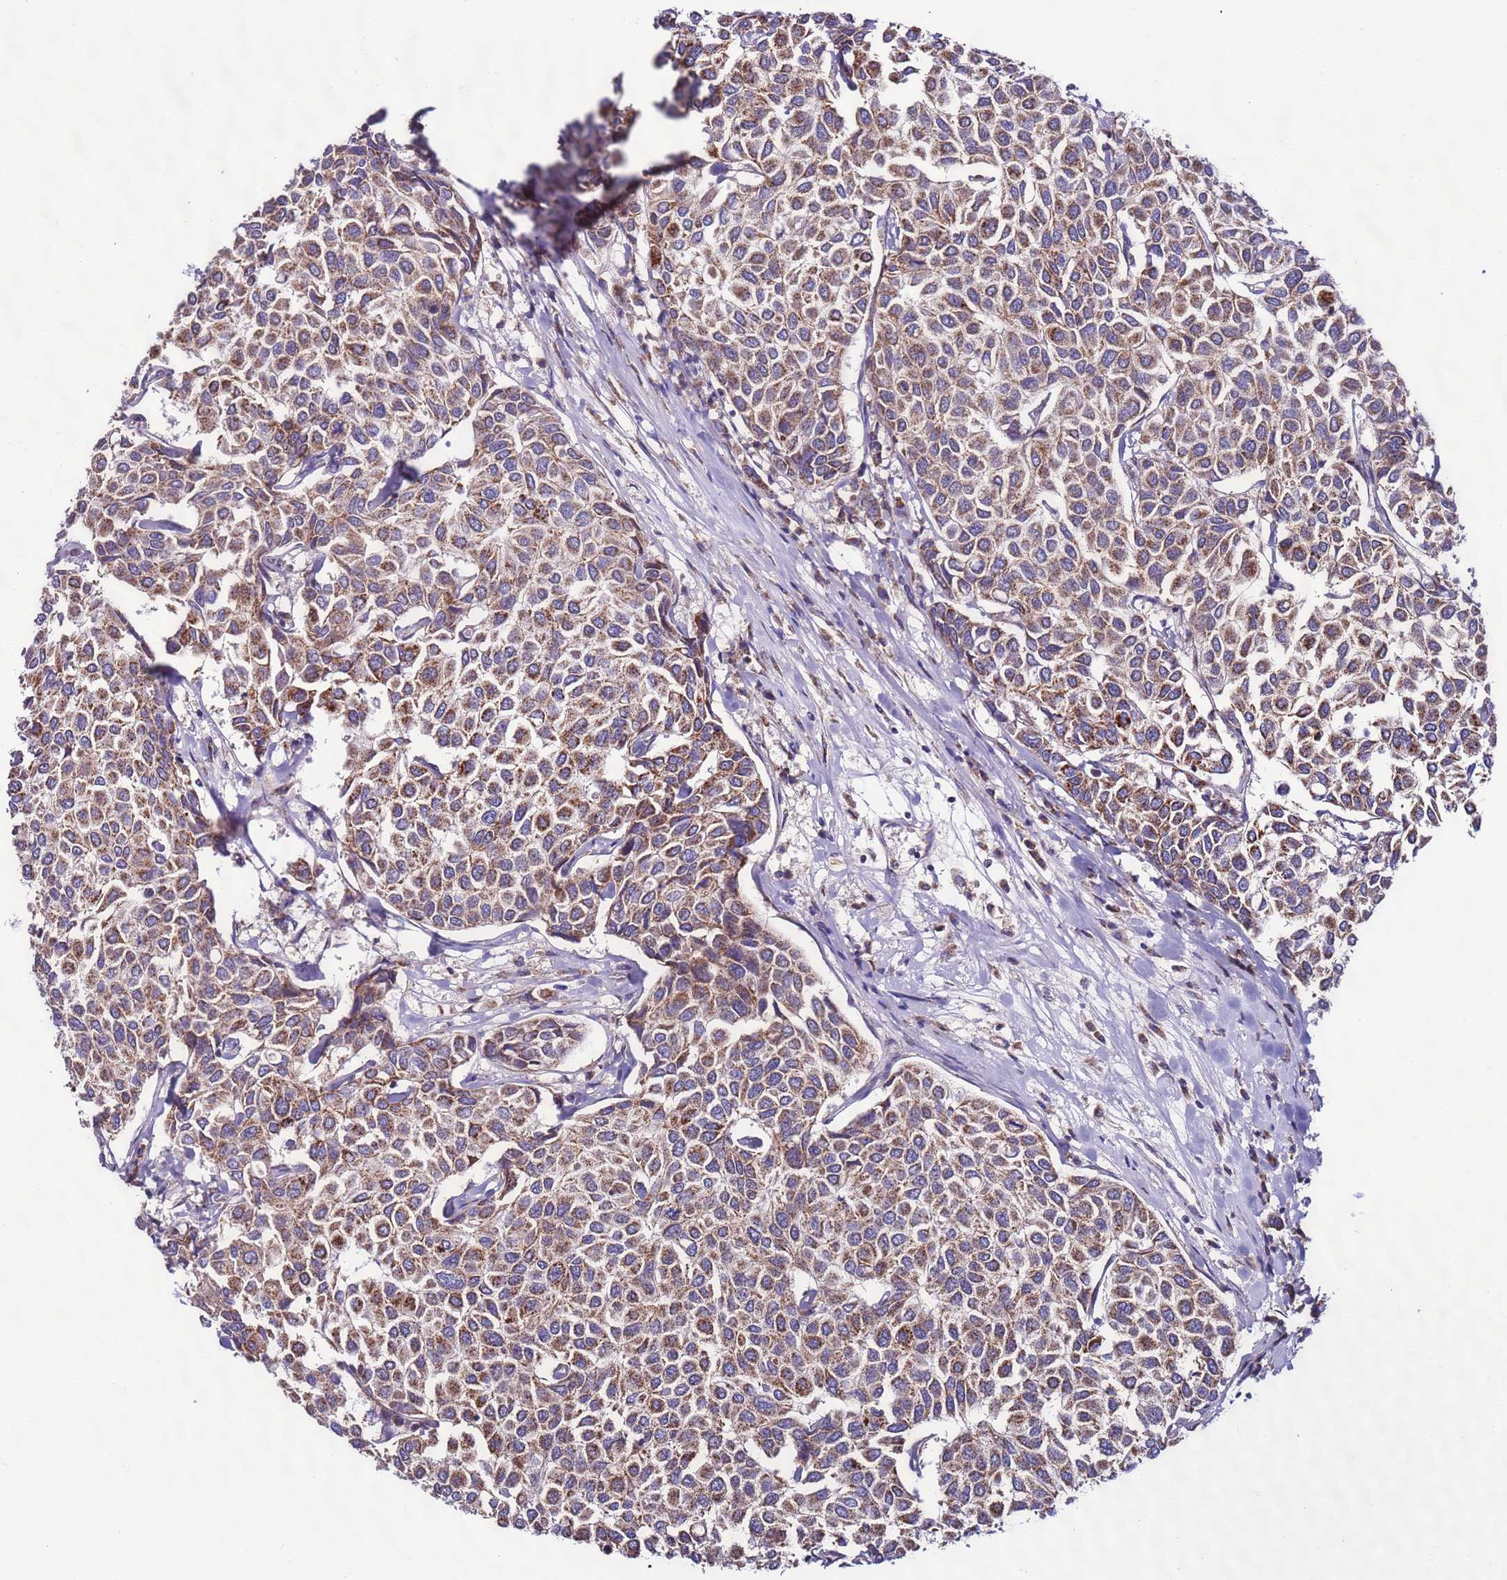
{"staining": {"intensity": "moderate", "quantity": ">75%", "location": "cytoplasmic/membranous"}, "tissue": "breast cancer", "cell_type": "Tumor cells", "image_type": "cancer", "snomed": [{"axis": "morphology", "description": "Duct carcinoma"}, {"axis": "topography", "description": "Breast"}], "caption": "Brown immunohistochemical staining in human breast cancer demonstrates moderate cytoplasmic/membranous expression in approximately >75% of tumor cells.", "gene": "UEVLD", "patient": {"sex": "female", "age": 55}}